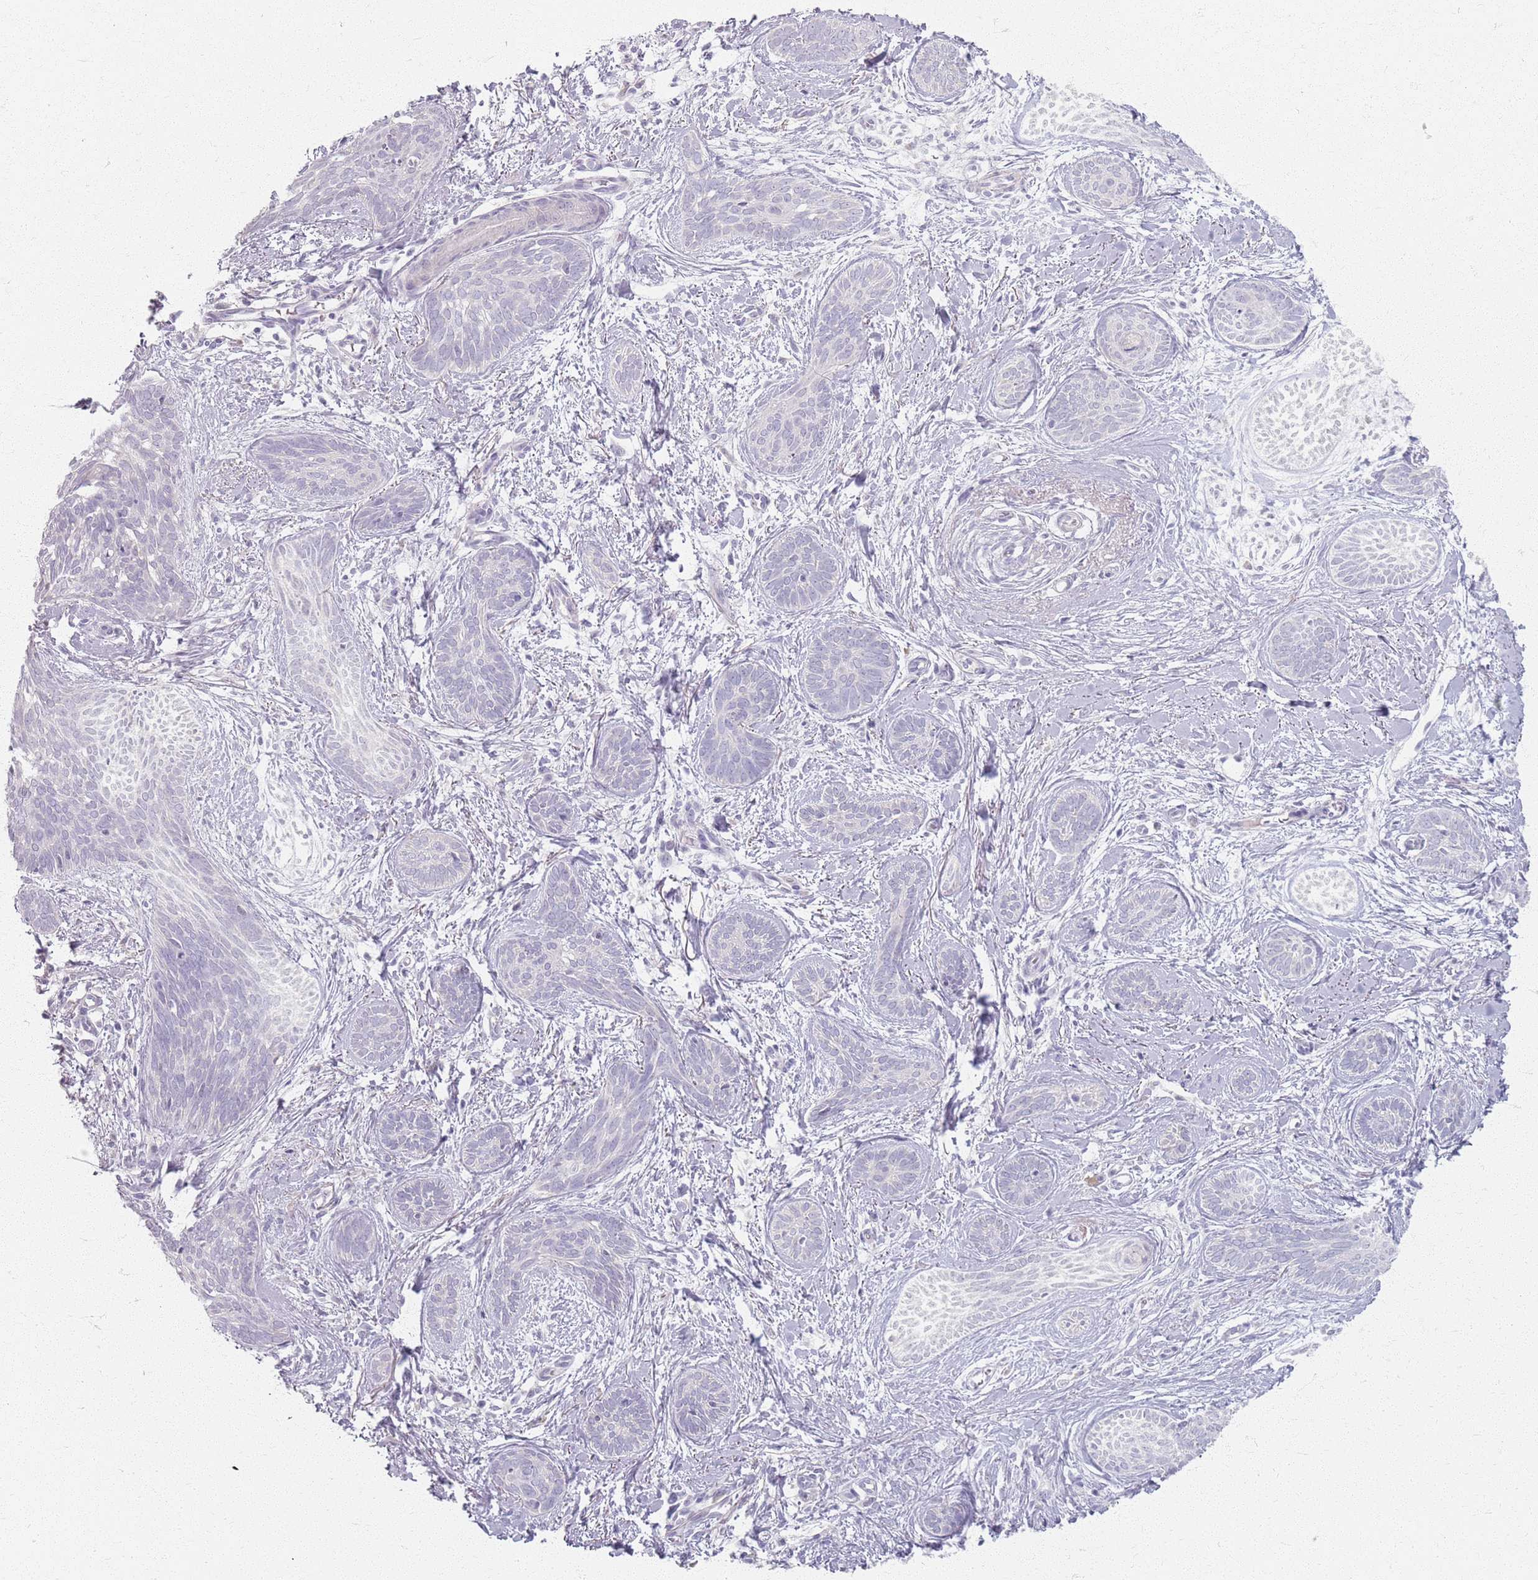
{"staining": {"intensity": "negative", "quantity": "none", "location": "none"}, "tissue": "skin cancer", "cell_type": "Tumor cells", "image_type": "cancer", "snomed": [{"axis": "morphology", "description": "Basal cell carcinoma"}, {"axis": "topography", "description": "Skin"}], "caption": "An image of skin basal cell carcinoma stained for a protein reveals no brown staining in tumor cells.", "gene": "CRIPT", "patient": {"sex": "female", "age": 81}}